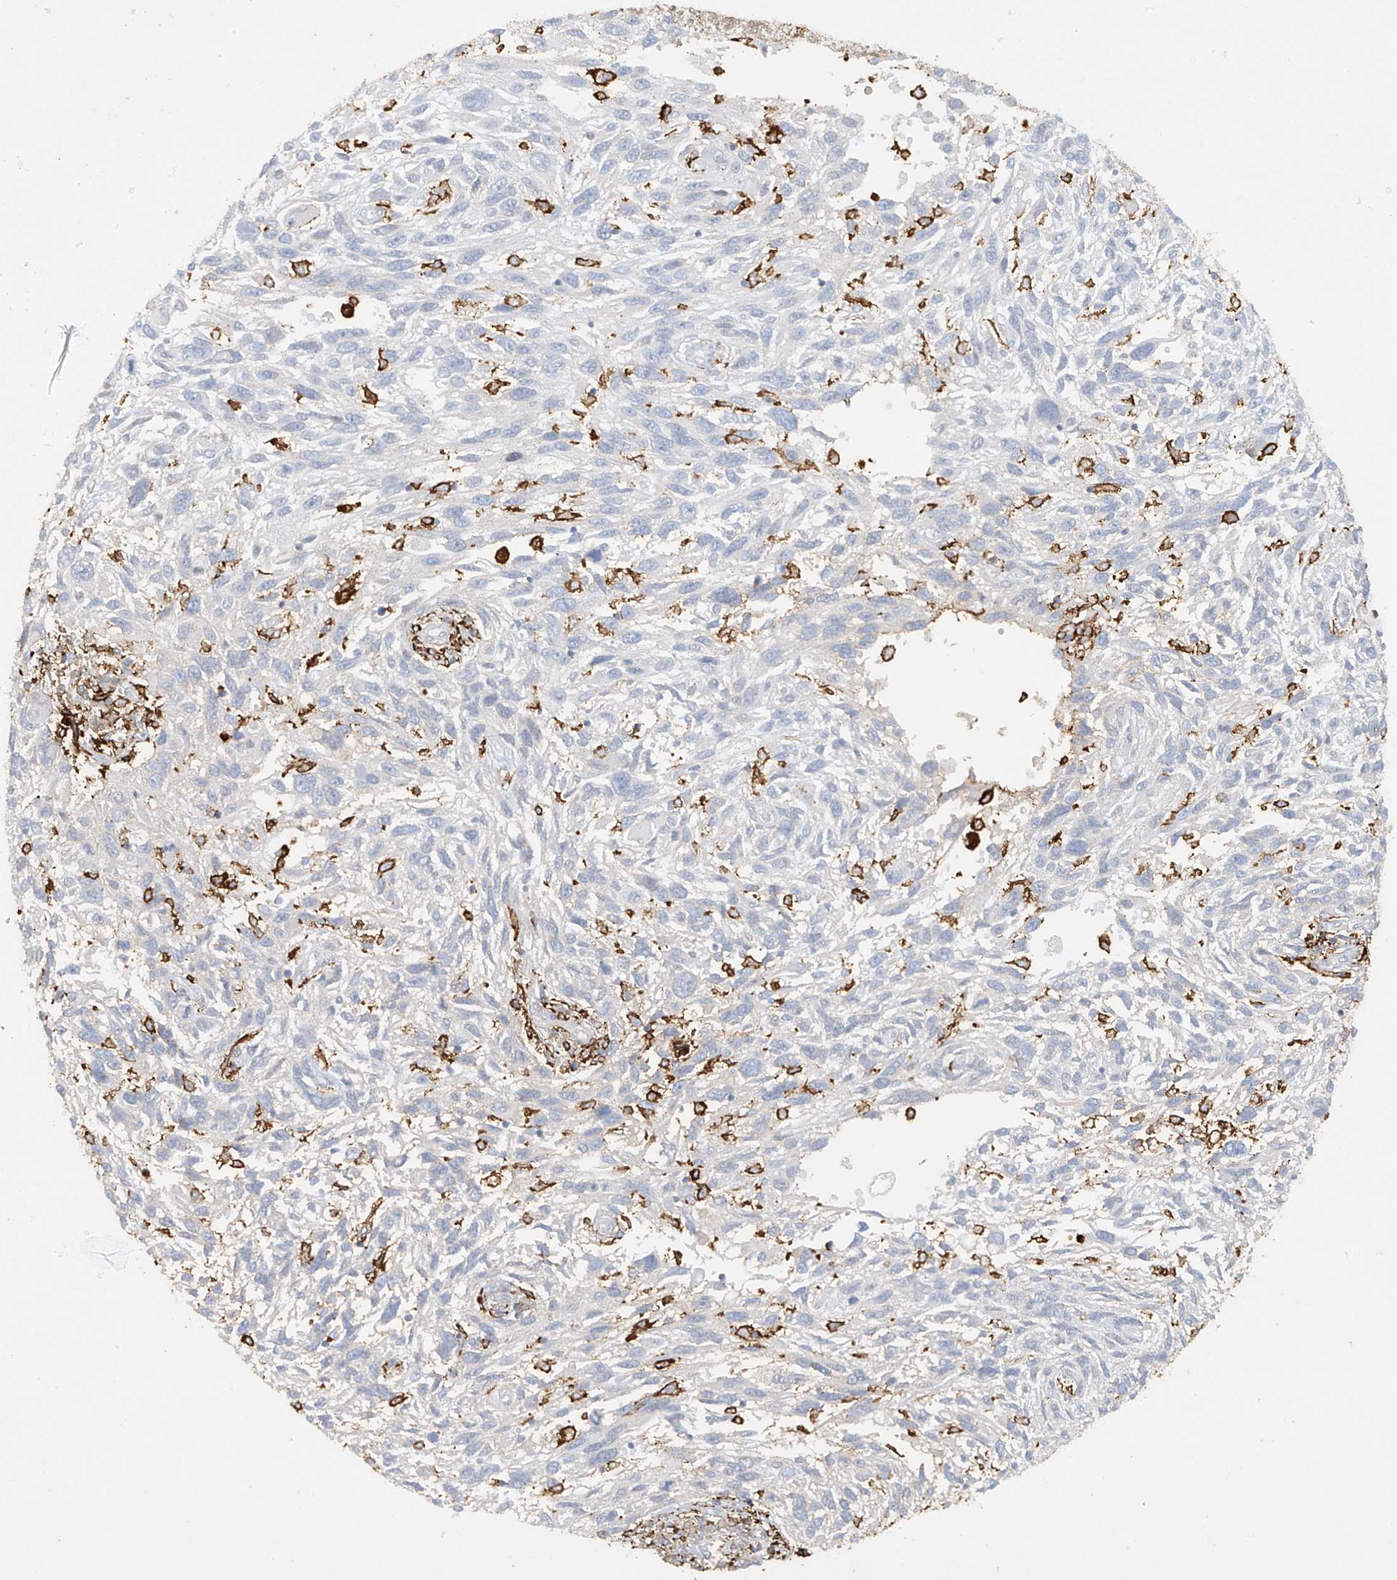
{"staining": {"intensity": "negative", "quantity": "none", "location": "none"}, "tissue": "melanoma", "cell_type": "Tumor cells", "image_type": "cancer", "snomed": [{"axis": "morphology", "description": "Malignant melanoma, NOS"}, {"axis": "topography", "description": "Skin"}], "caption": "This is a photomicrograph of immunohistochemistry staining of malignant melanoma, which shows no positivity in tumor cells.", "gene": "FCGR3A", "patient": {"sex": "male", "age": 53}}